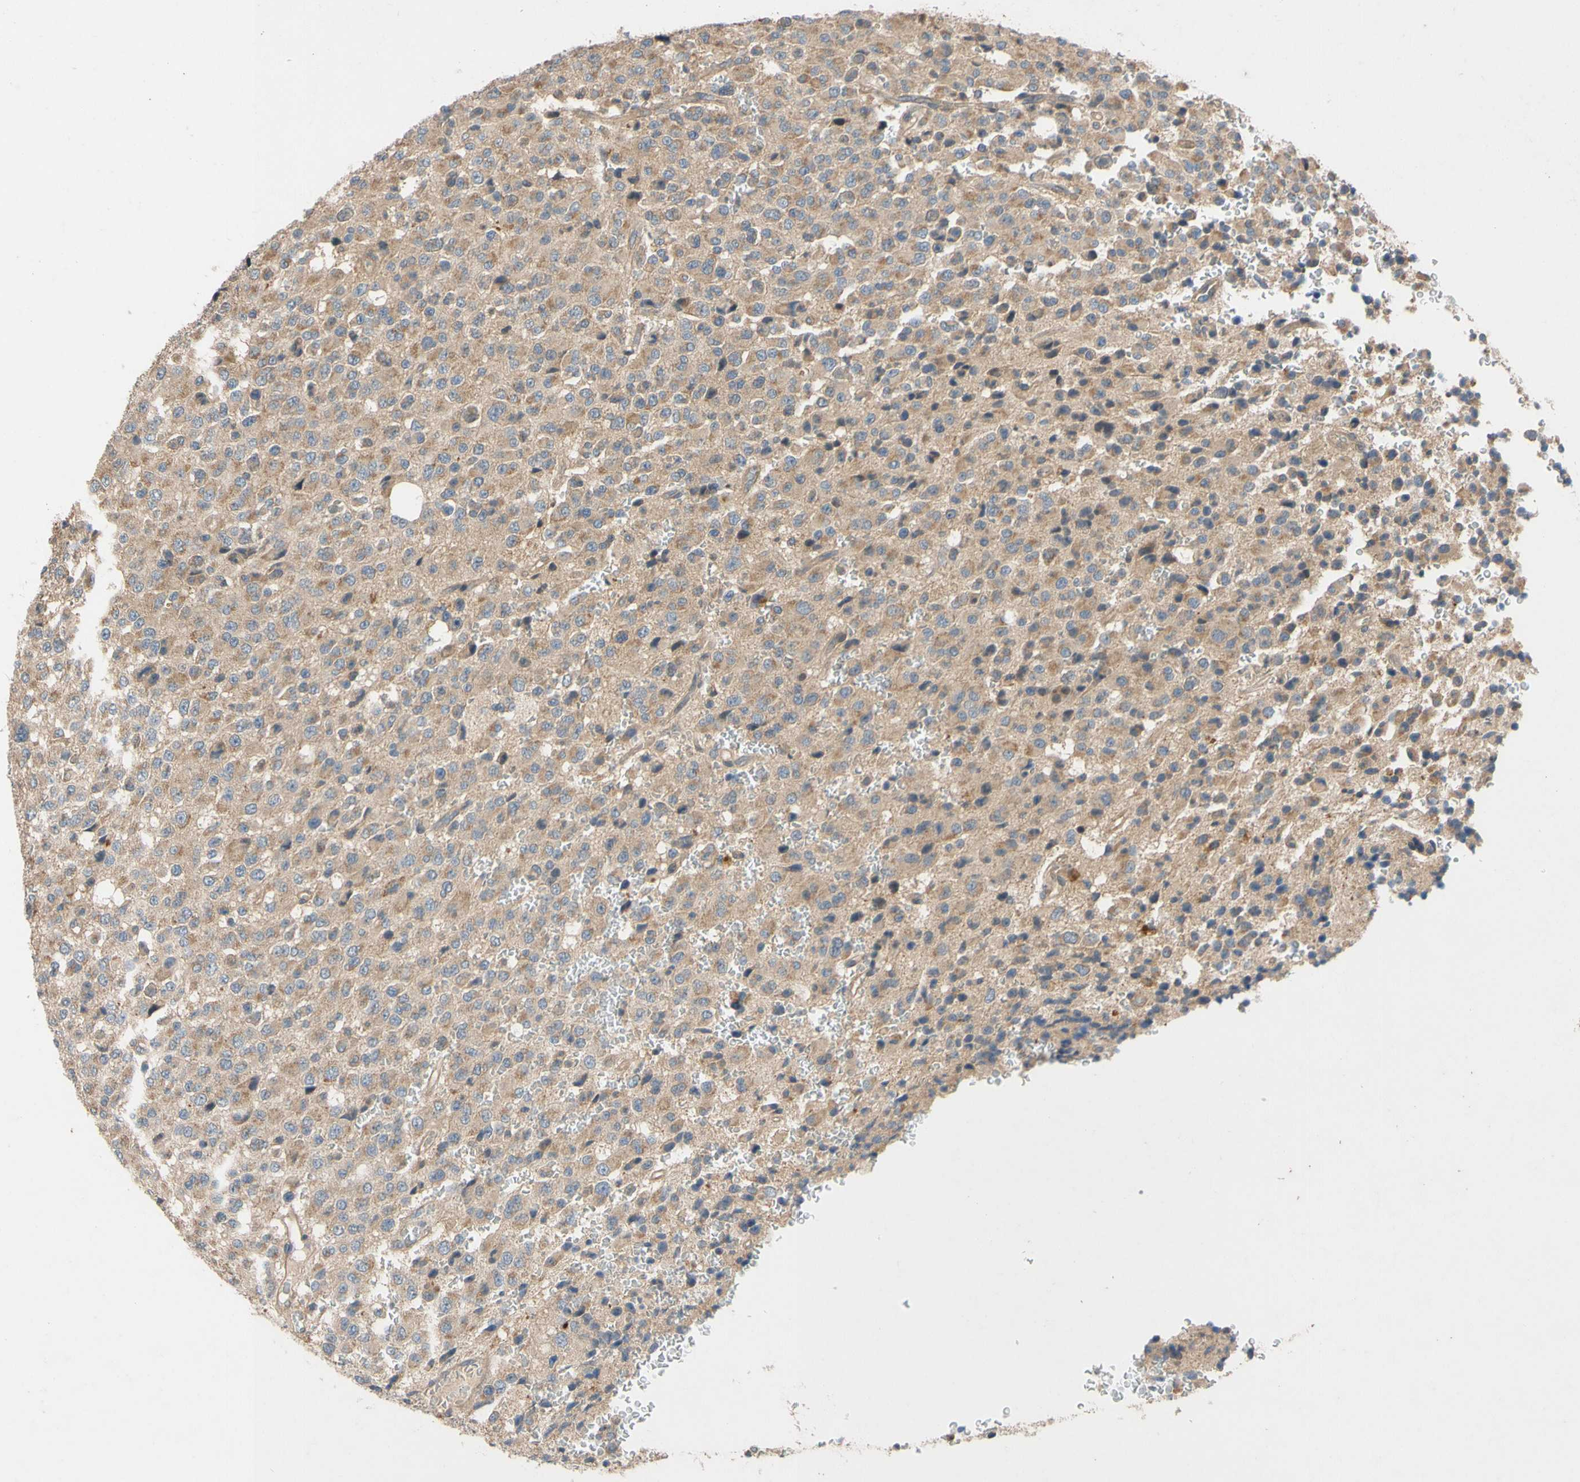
{"staining": {"intensity": "moderate", "quantity": ">75%", "location": "cytoplasmic/membranous"}, "tissue": "glioma", "cell_type": "Tumor cells", "image_type": "cancer", "snomed": [{"axis": "morphology", "description": "Glioma, malignant, High grade"}, {"axis": "topography", "description": "pancreas cauda"}], "caption": "Glioma was stained to show a protein in brown. There is medium levels of moderate cytoplasmic/membranous staining in about >75% of tumor cells.", "gene": "MBTPS2", "patient": {"sex": "male", "age": 60}}